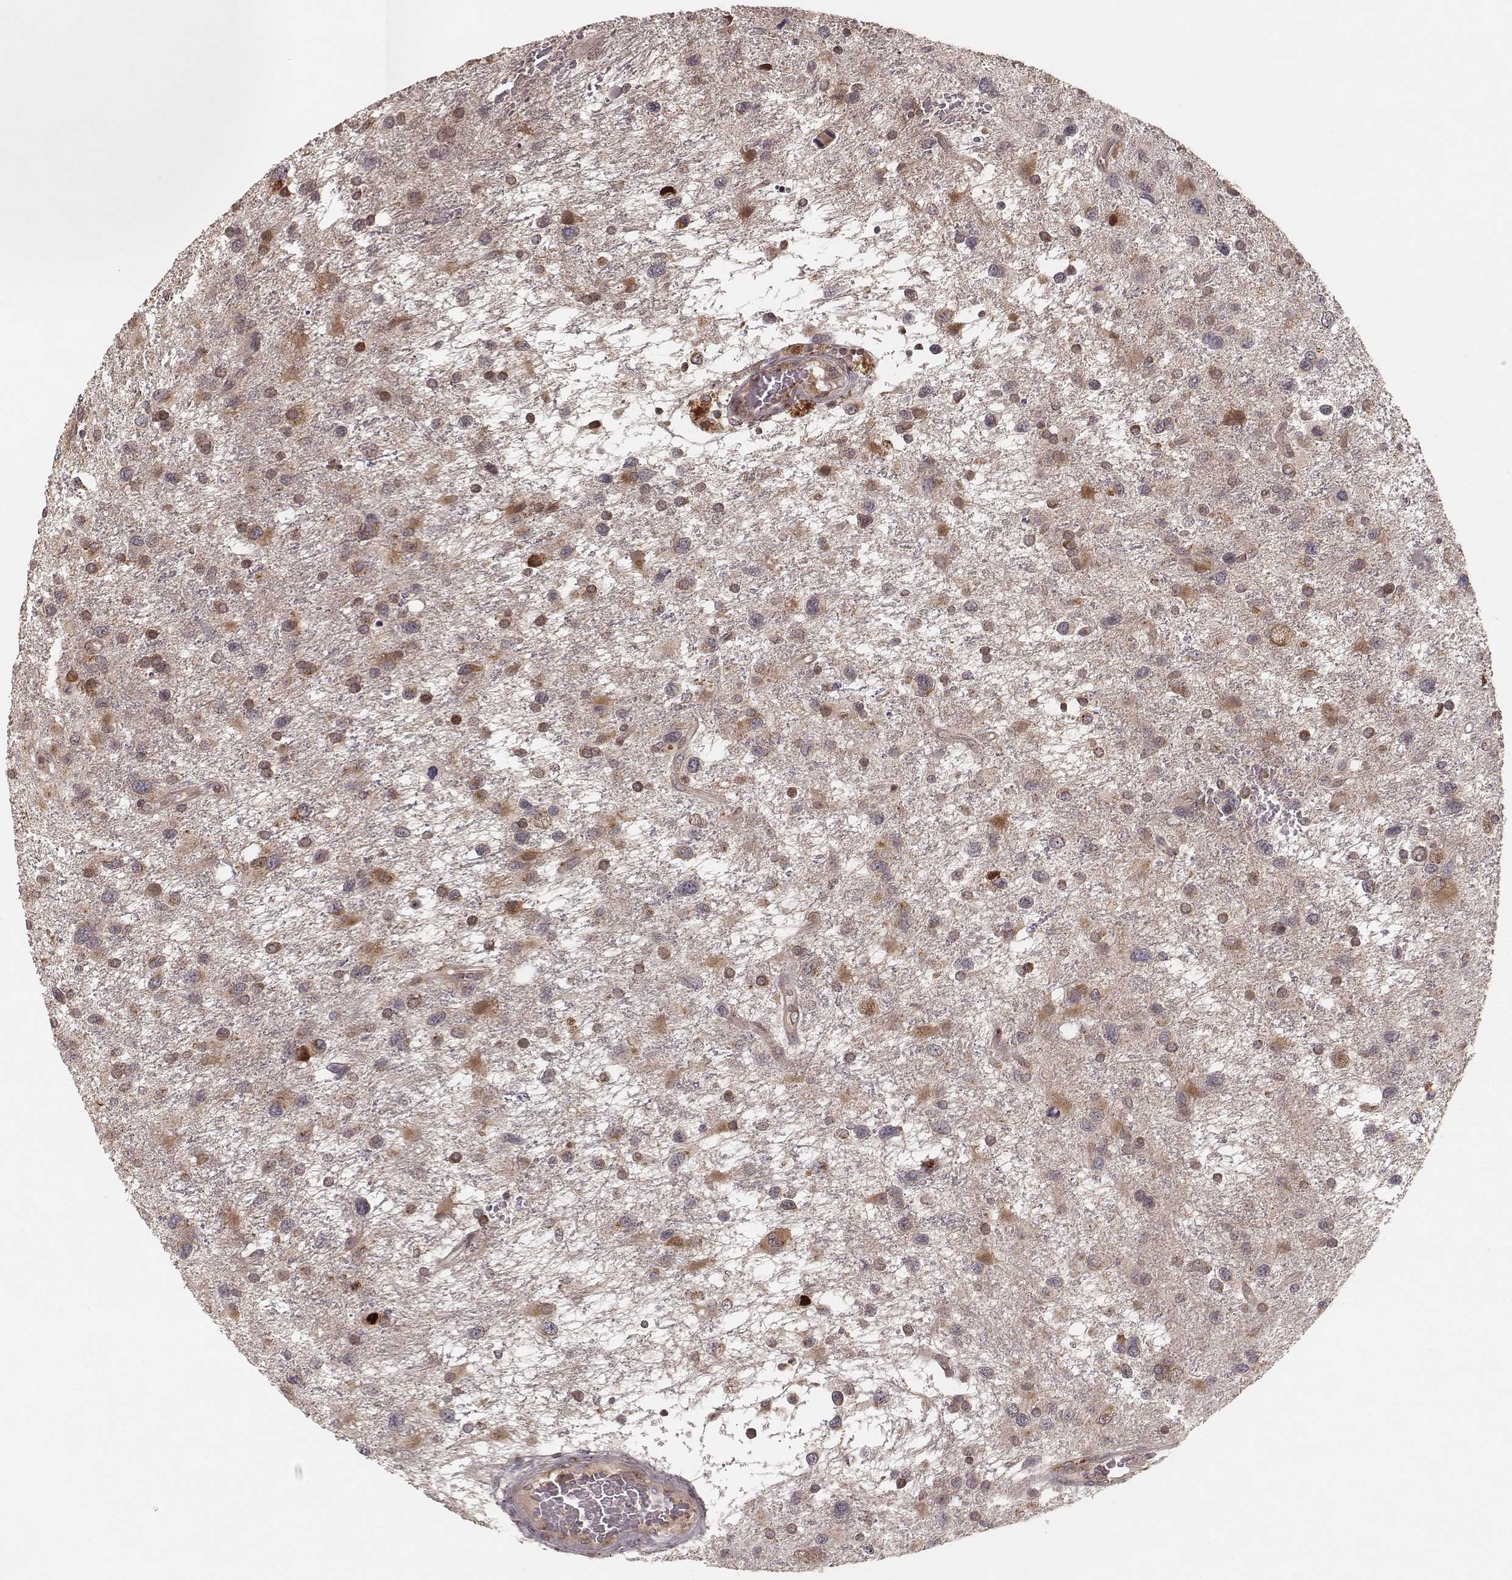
{"staining": {"intensity": "moderate", "quantity": "<25%", "location": "cytoplasmic/membranous"}, "tissue": "glioma", "cell_type": "Tumor cells", "image_type": "cancer", "snomed": [{"axis": "morphology", "description": "Glioma, malignant, NOS"}, {"axis": "morphology", "description": "Glioma, malignant, High grade"}, {"axis": "topography", "description": "Brain"}], "caption": "Human glioma (malignant) stained with a brown dye demonstrates moderate cytoplasmic/membranous positive positivity in approximately <25% of tumor cells.", "gene": "MYO19", "patient": {"sex": "female", "age": 71}}